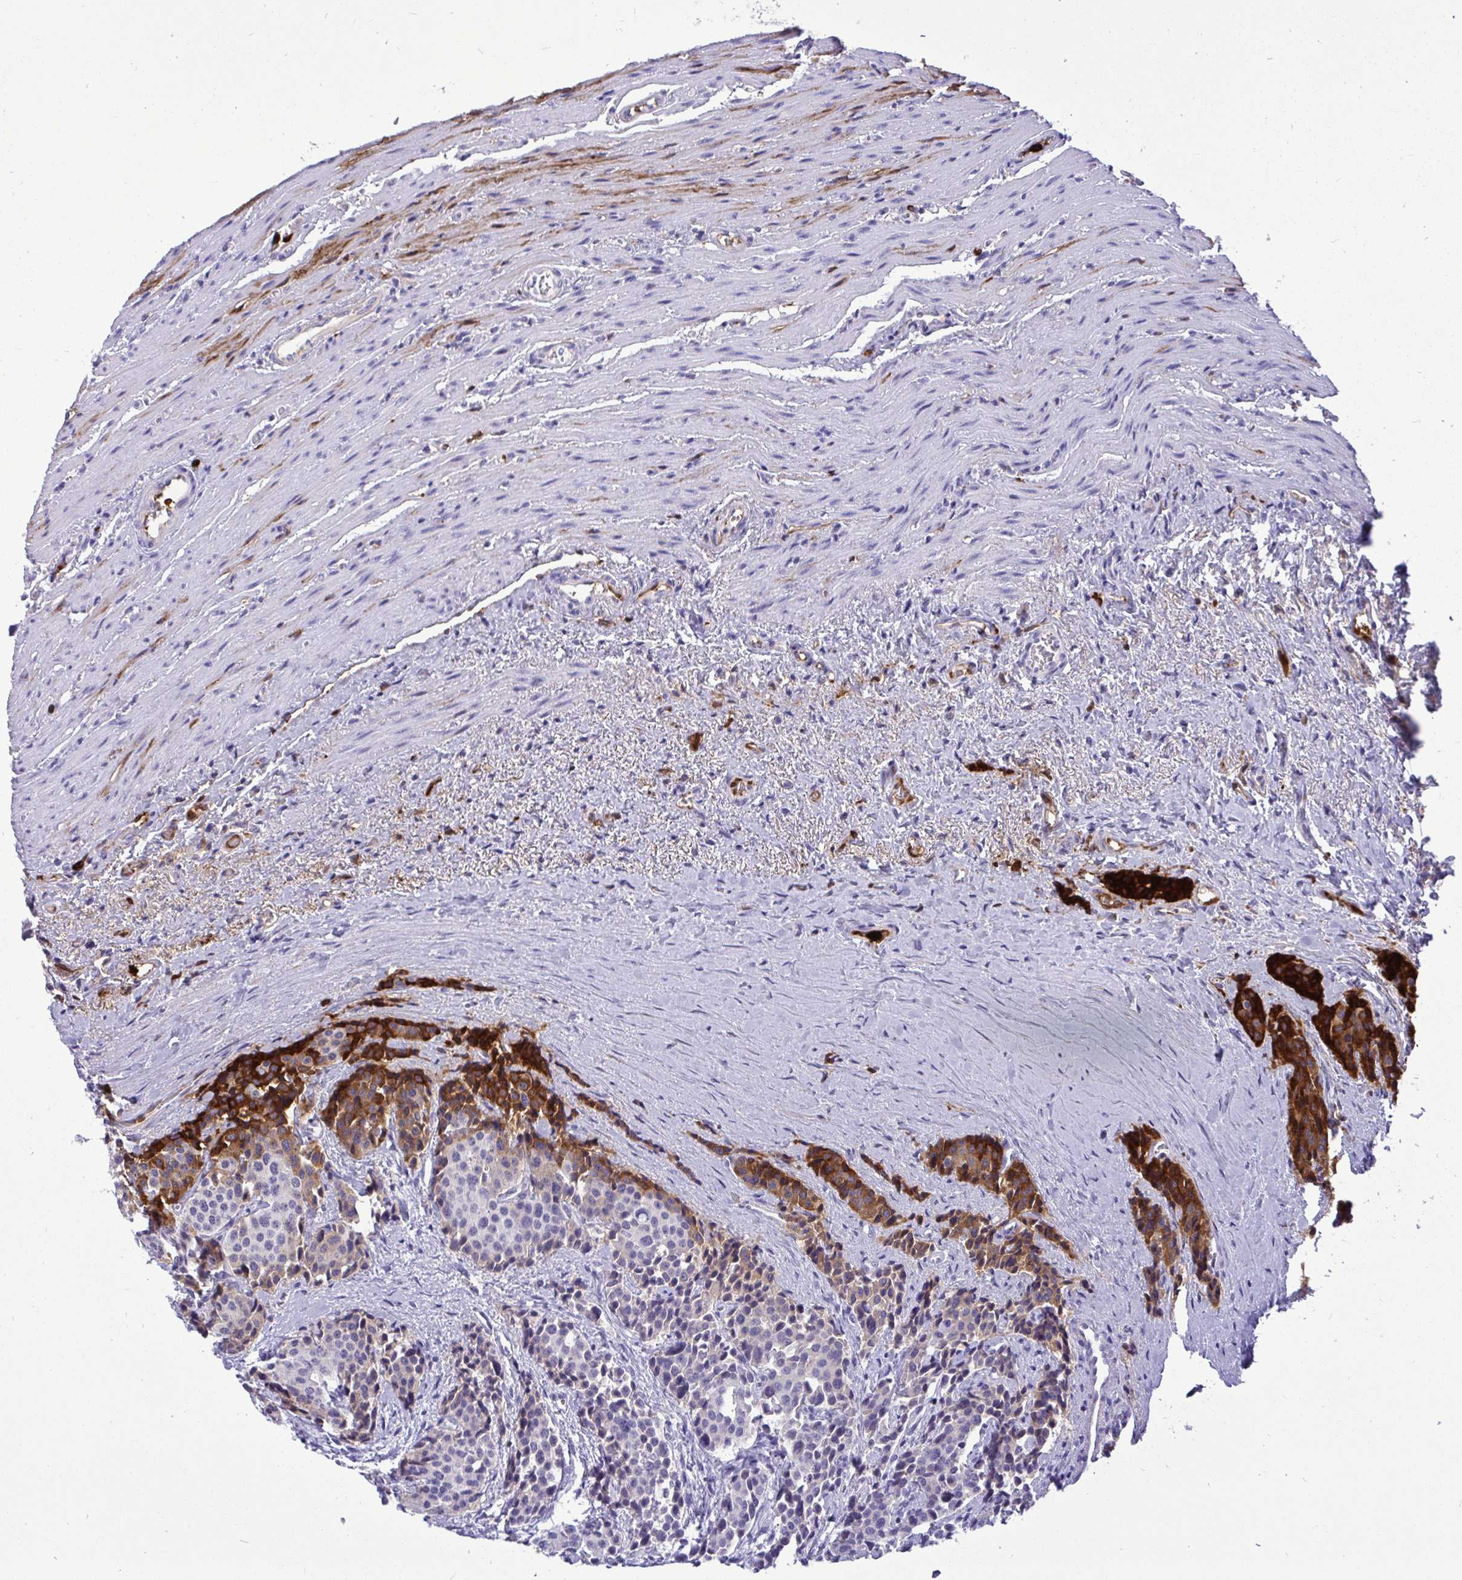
{"staining": {"intensity": "strong", "quantity": "<25%", "location": "cytoplasmic/membranous"}, "tissue": "carcinoid", "cell_type": "Tumor cells", "image_type": "cancer", "snomed": [{"axis": "morphology", "description": "Carcinoid, malignant, NOS"}, {"axis": "topography", "description": "Small intestine"}], "caption": "Protein expression analysis of carcinoid (malignant) demonstrates strong cytoplasmic/membranous positivity in approximately <25% of tumor cells.", "gene": "F2", "patient": {"sex": "male", "age": 73}}